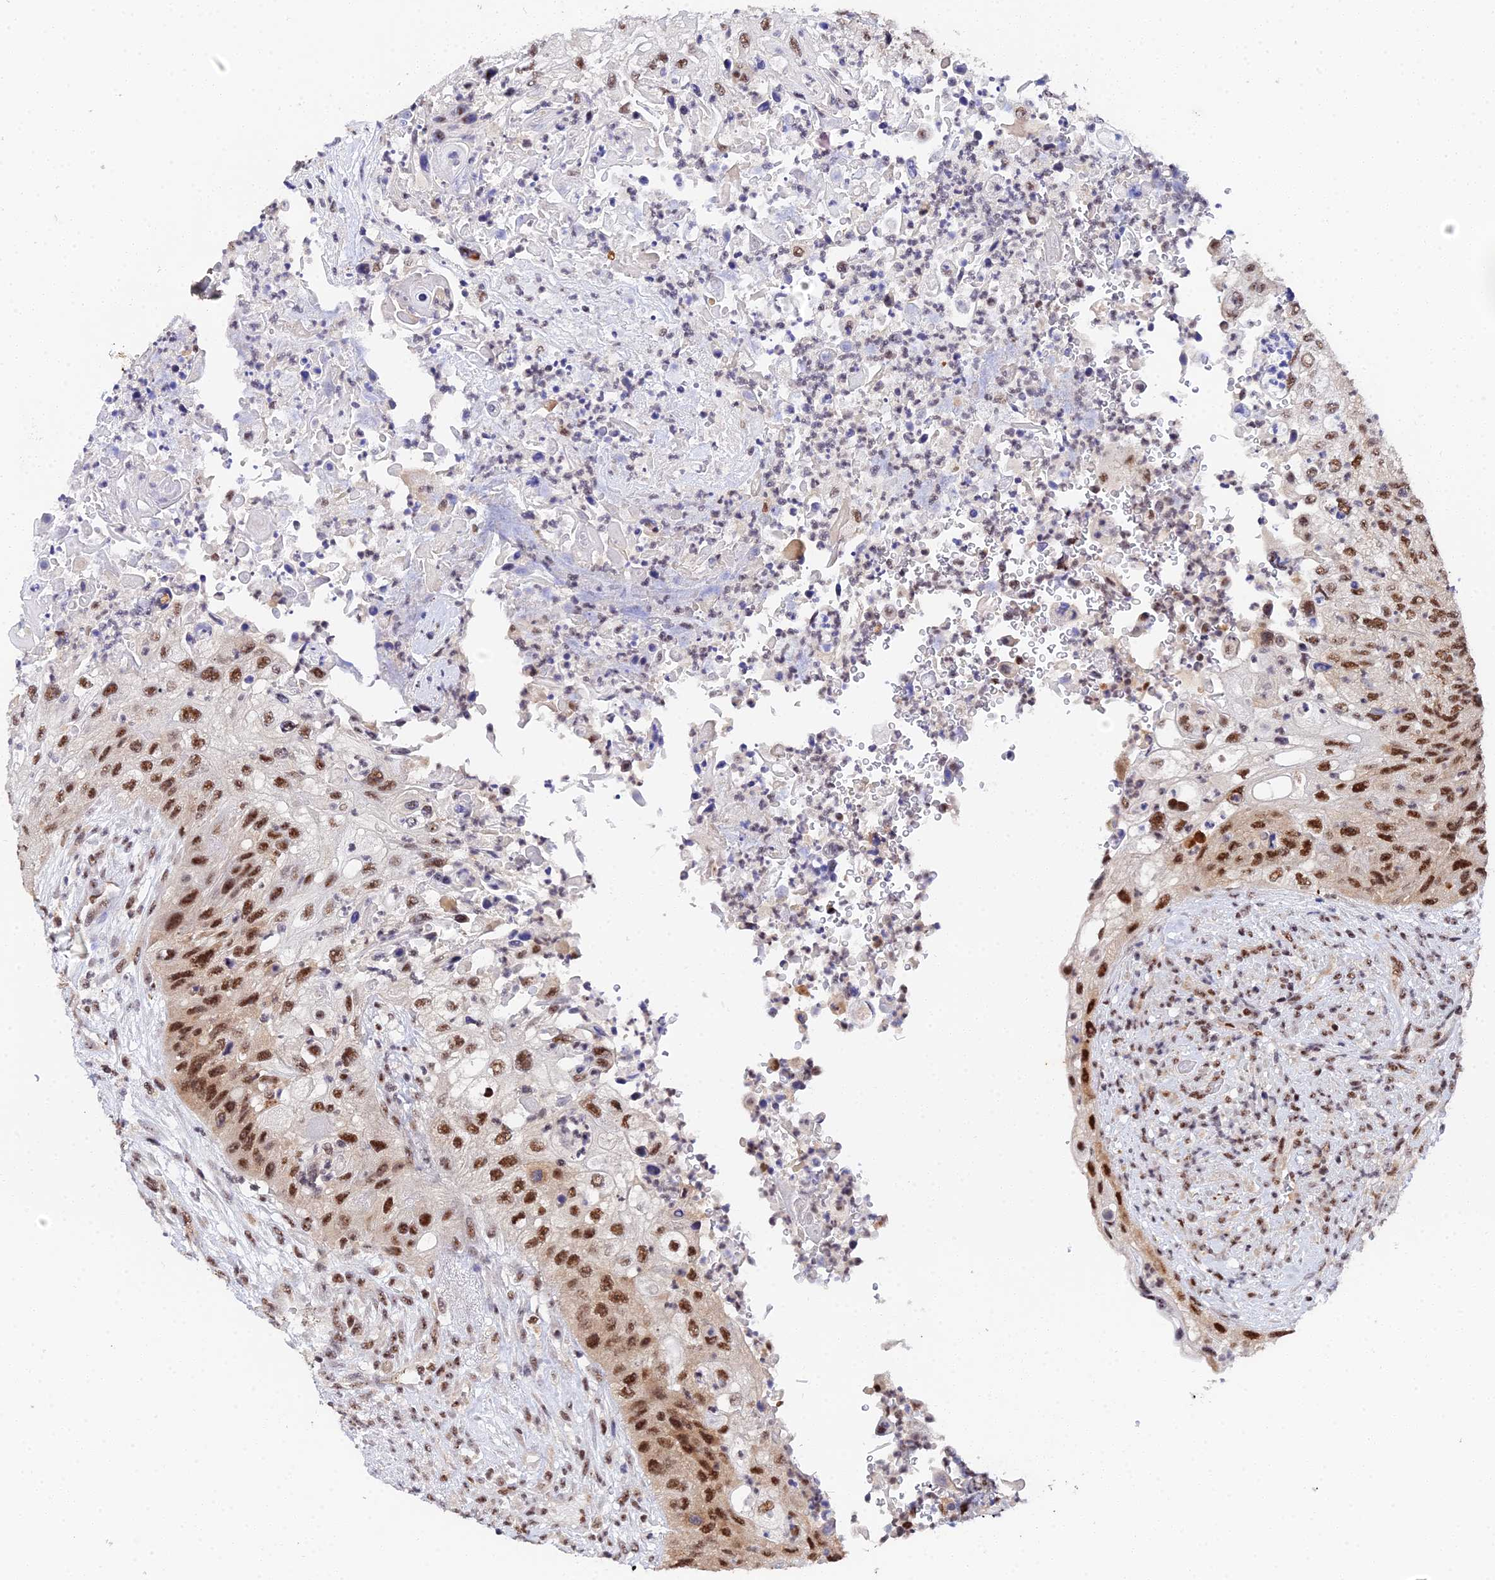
{"staining": {"intensity": "moderate", "quantity": ">75%", "location": "nuclear"}, "tissue": "urothelial cancer", "cell_type": "Tumor cells", "image_type": "cancer", "snomed": [{"axis": "morphology", "description": "Urothelial carcinoma, High grade"}, {"axis": "topography", "description": "Urinary bladder"}], "caption": "The histopathology image shows staining of urothelial carcinoma (high-grade), revealing moderate nuclear protein positivity (brown color) within tumor cells. The staining is performed using DAB (3,3'-diaminobenzidine) brown chromogen to label protein expression. The nuclei are counter-stained blue using hematoxylin.", "gene": "MAGOHB", "patient": {"sex": "female", "age": 60}}